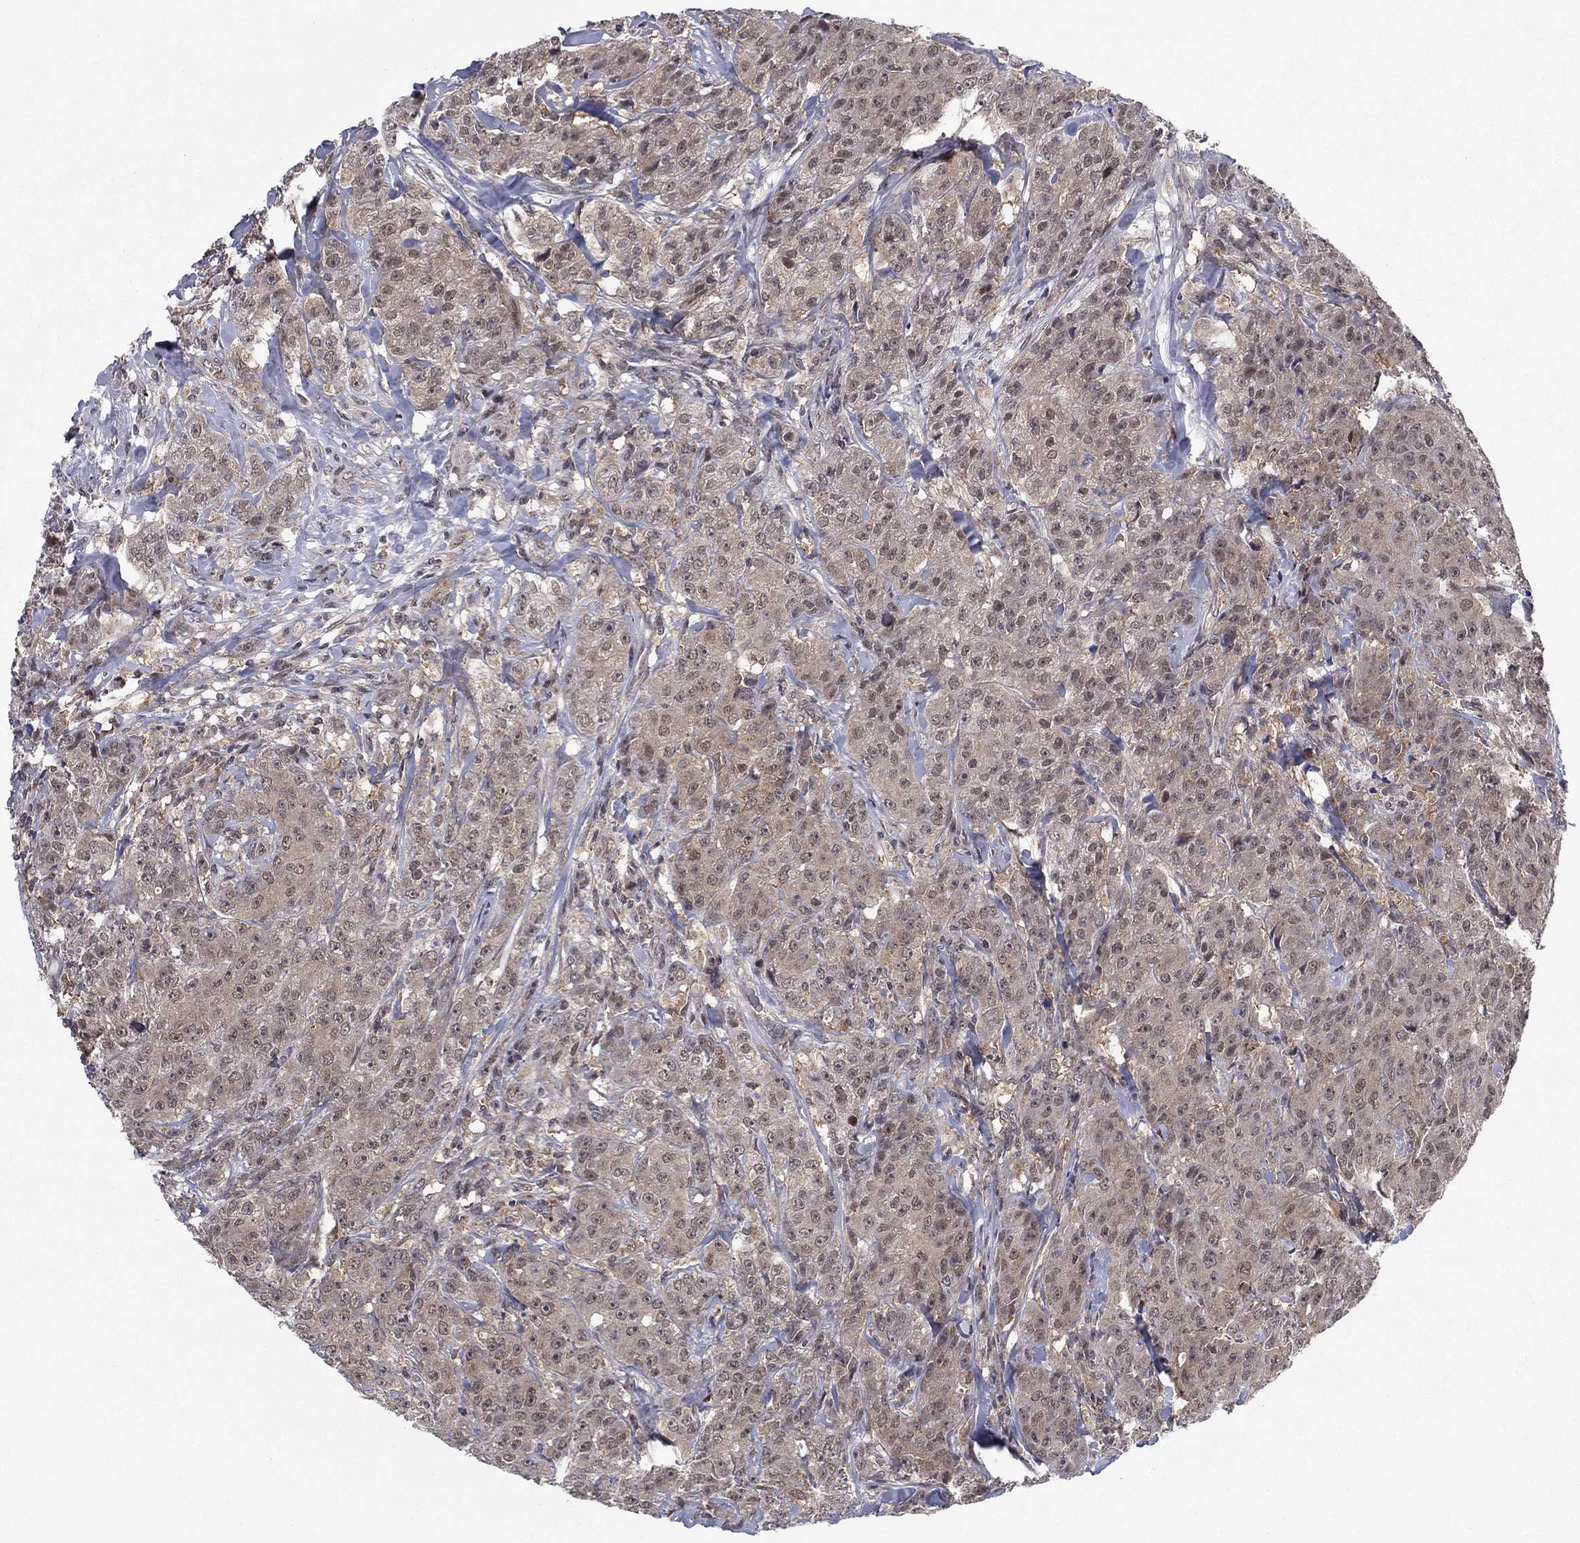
{"staining": {"intensity": "weak", "quantity": ">75%", "location": "cytoplasmic/membranous"}, "tissue": "breast cancer", "cell_type": "Tumor cells", "image_type": "cancer", "snomed": [{"axis": "morphology", "description": "Duct carcinoma"}, {"axis": "topography", "description": "Breast"}], "caption": "Protein expression analysis of human invasive ductal carcinoma (breast) reveals weak cytoplasmic/membranous expression in approximately >75% of tumor cells.", "gene": "PSMC1", "patient": {"sex": "female", "age": 43}}